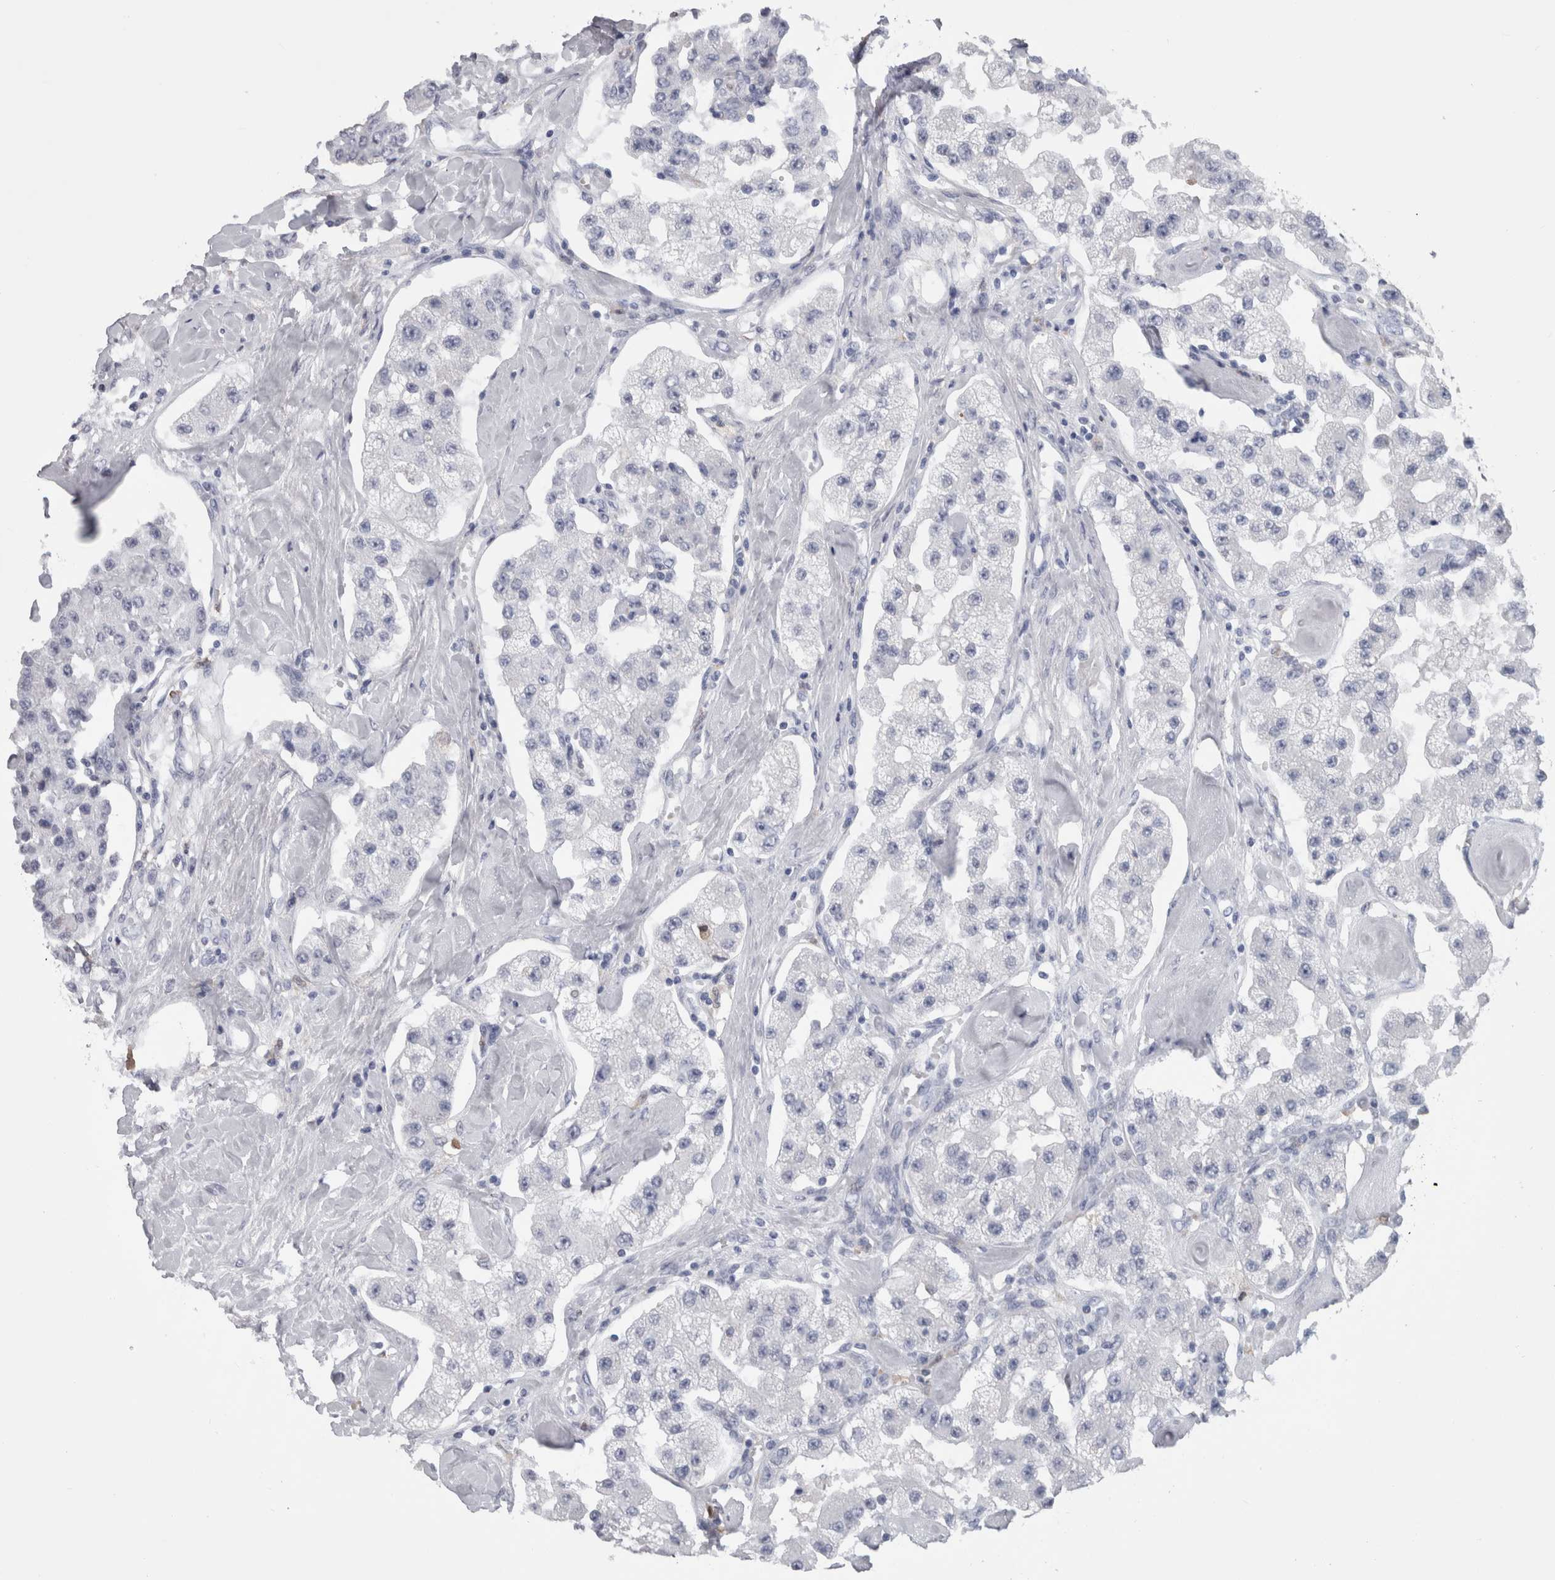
{"staining": {"intensity": "negative", "quantity": "none", "location": "none"}, "tissue": "carcinoid", "cell_type": "Tumor cells", "image_type": "cancer", "snomed": [{"axis": "morphology", "description": "Carcinoid, malignant, NOS"}, {"axis": "topography", "description": "Pancreas"}], "caption": "IHC of human malignant carcinoid shows no expression in tumor cells.", "gene": "CA8", "patient": {"sex": "male", "age": 41}}